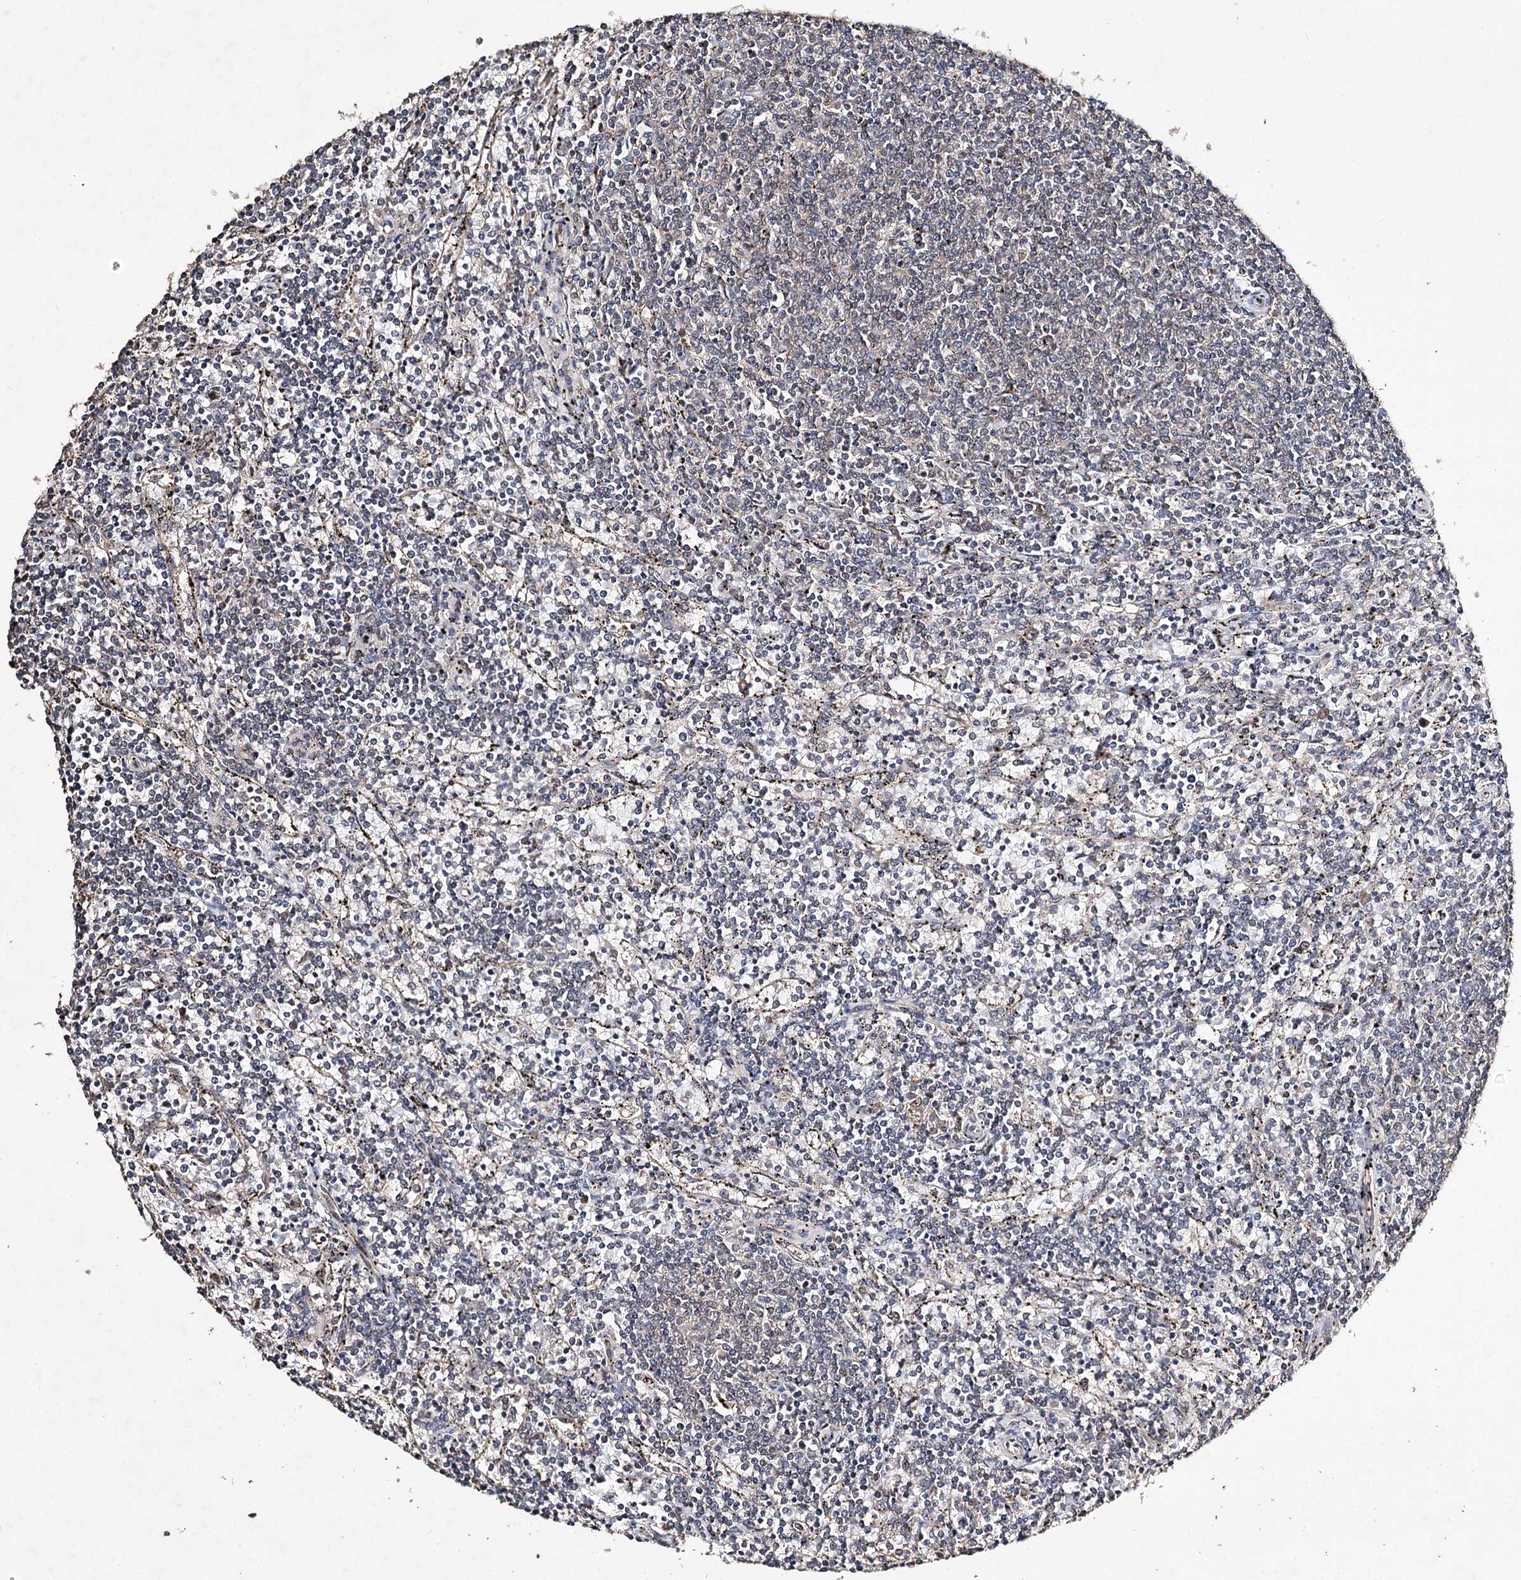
{"staining": {"intensity": "negative", "quantity": "none", "location": "none"}, "tissue": "lymphoma", "cell_type": "Tumor cells", "image_type": "cancer", "snomed": [{"axis": "morphology", "description": "Malignant lymphoma, non-Hodgkin's type, Low grade"}, {"axis": "topography", "description": "Spleen"}], "caption": "The histopathology image displays no staining of tumor cells in lymphoma. (Immunohistochemistry (ihc), brightfield microscopy, high magnification).", "gene": "NOPCHAP1", "patient": {"sex": "female", "age": 50}}